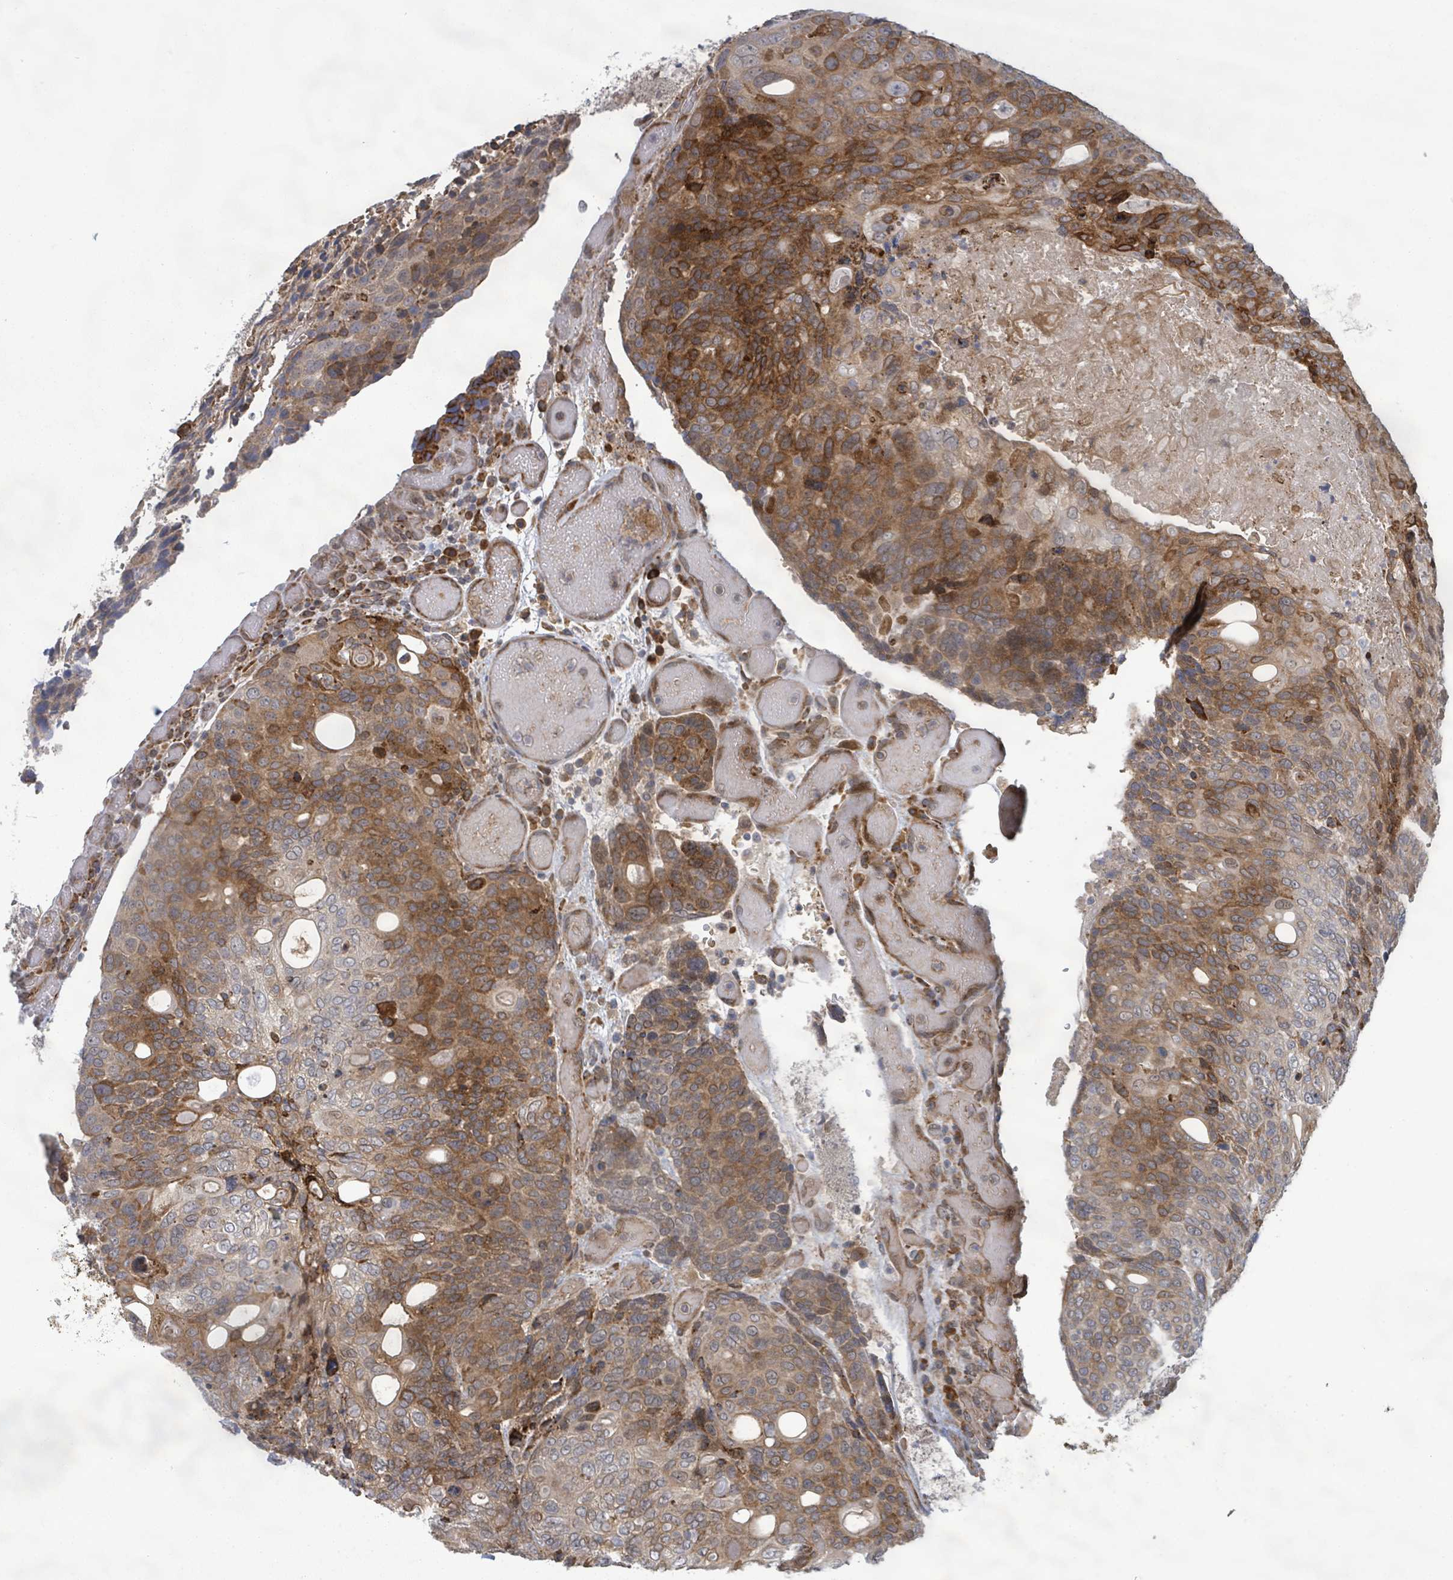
{"staining": {"intensity": "strong", "quantity": "25%-75%", "location": "cytoplasmic/membranous"}, "tissue": "urothelial cancer", "cell_type": "Tumor cells", "image_type": "cancer", "snomed": [{"axis": "morphology", "description": "Urothelial carcinoma, High grade"}, {"axis": "topography", "description": "Urinary bladder"}], "caption": "Immunohistochemical staining of urothelial cancer shows strong cytoplasmic/membranous protein staining in about 25%-75% of tumor cells.", "gene": "SHROOM2", "patient": {"sex": "female", "age": 70}}